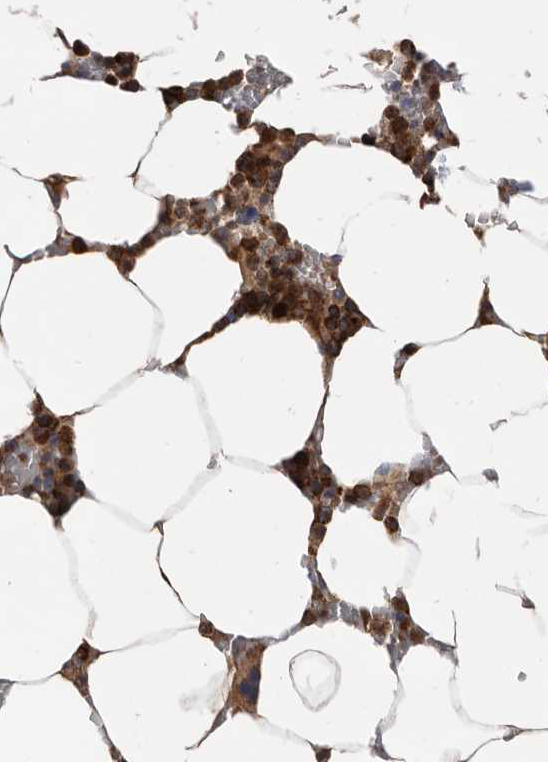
{"staining": {"intensity": "strong", "quantity": ">75%", "location": "cytoplasmic/membranous"}, "tissue": "bone marrow", "cell_type": "Hematopoietic cells", "image_type": "normal", "snomed": [{"axis": "morphology", "description": "Normal tissue, NOS"}, {"axis": "topography", "description": "Bone marrow"}], "caption": "Bone marrow stained with DAB (3,3'-diaminobenzidine) immunohistochemistry (IHC) demonstrates high levels of strong cytoplasmic/membranous staining in approximately >75% of hematopoietic cells.", "gene": "CRISPLD2", "patient": {"sex": "male", "age": 70}}